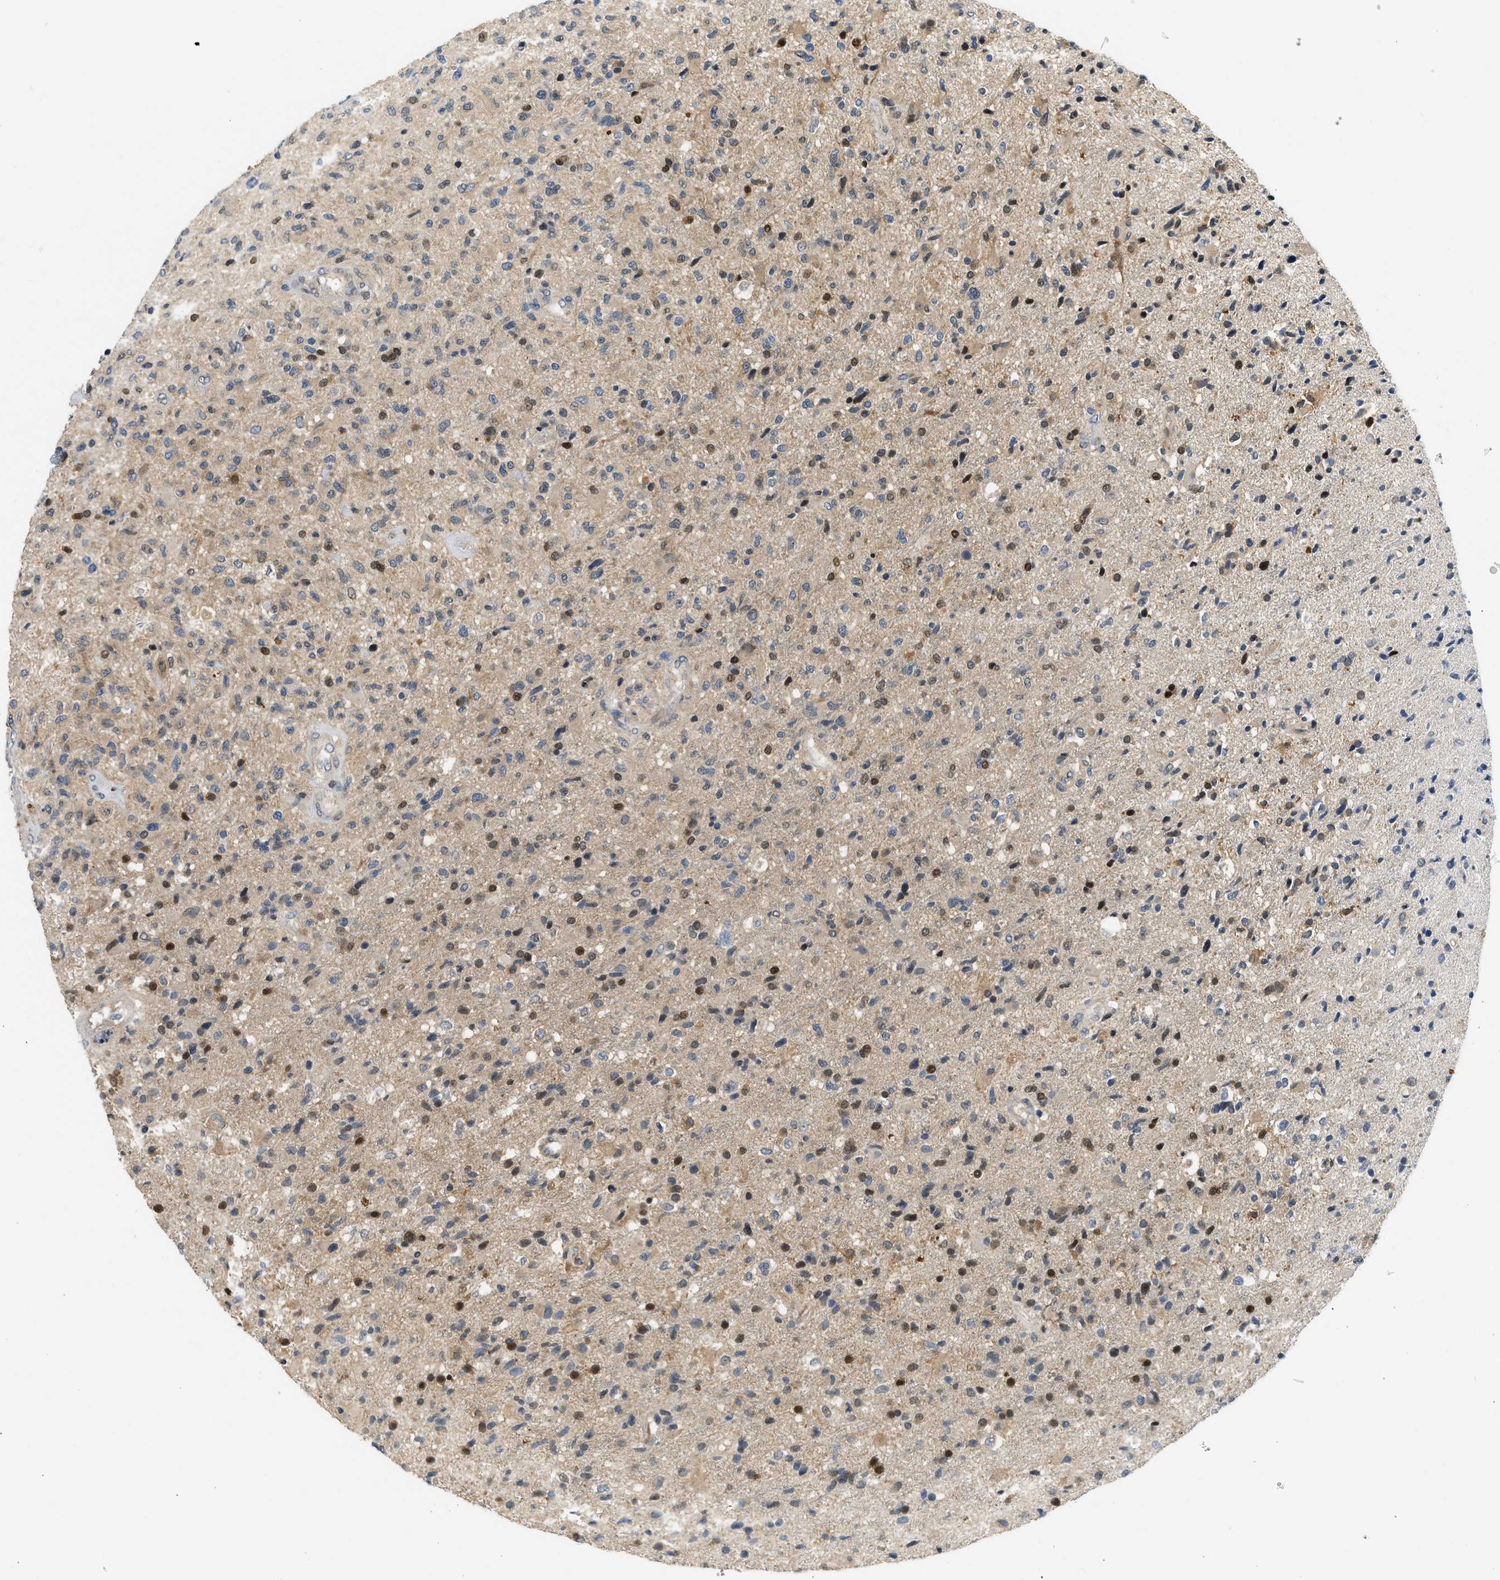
{"staining": {"intensity": "moderate", "quantity": "25%-75%", "location": "nuclear"}, "tissue": "glioma", "cell_type": "Tumor cells", "image_type": "cancer", "snomed": [{"axis": "morphology", "description": "Glioma, malignant, High grade"}, {"axis": "topography", "description": "Brain"}], "caption": "Immunohistochemistry (DAB (3,3'-diaminobenzidine)) staining of glioma shows moderate nuclear protein positivity in about 25%-75% of tumor cells.", "gene": "OLIG3", "patient": {"sex": "male", "age": 72}}